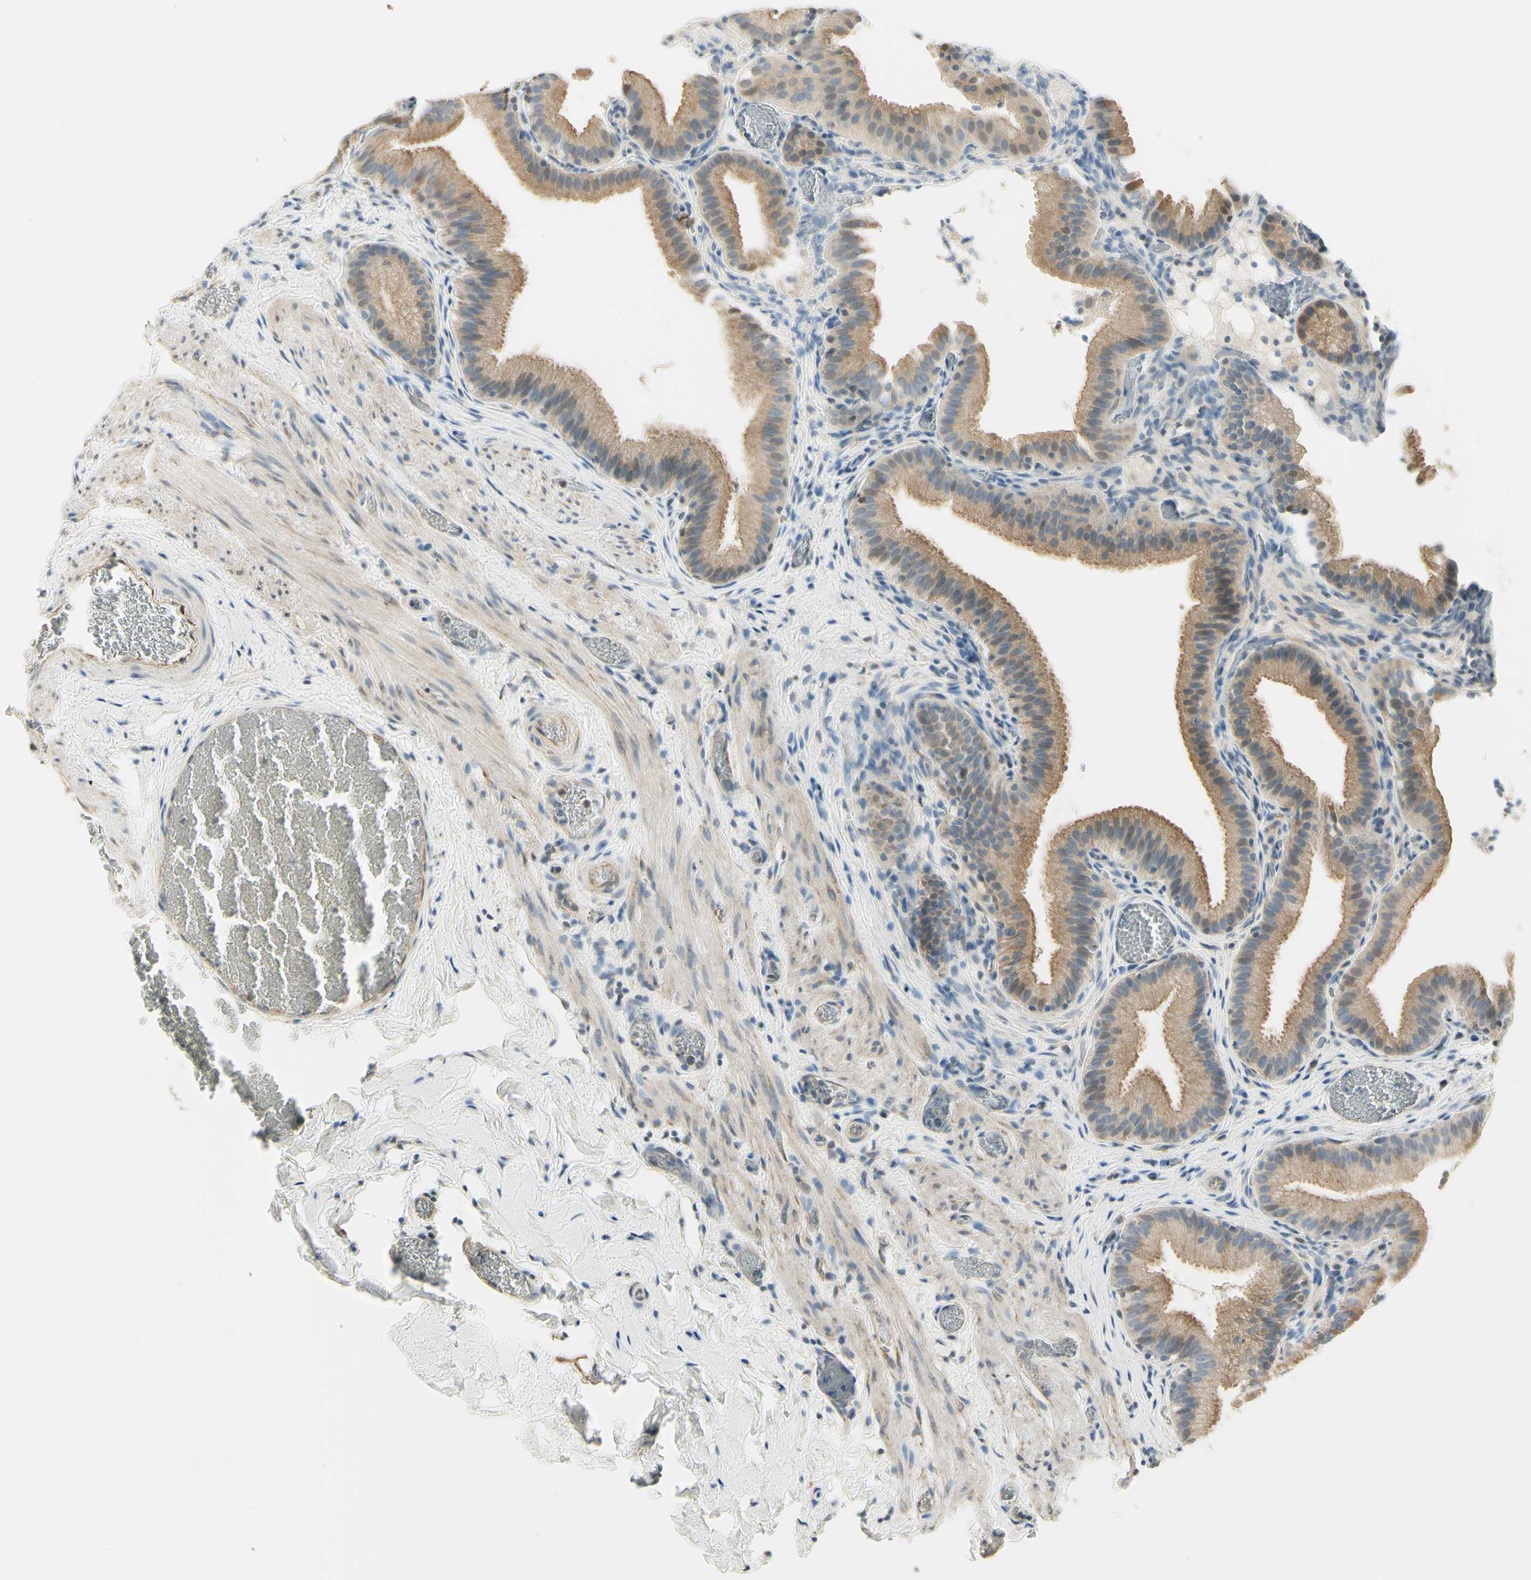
{"staining": {"intensity": "moderate", "quantity": ">75%", "location": "cytoplasmic/membranous"}, "tissue": "gallbladder", "cell_type": "Glandular cells", "image_type": "normal", "snomed": [{"axis": "morphology", "description": "Normal tissue, NOS"}, {"axis": "topography", "description": "Gallbladder"}], "caption": "This histopathology image shows normal gallbladder stained with immunohistochemistry to label a protein in brown. The cytoplasmic/membranous of glandular cells show moderate positivity for the protein. Nuclei are counter-stained blue.", "gene": "IGDCC4", "patient": {"sex": "male", "age": 54}}